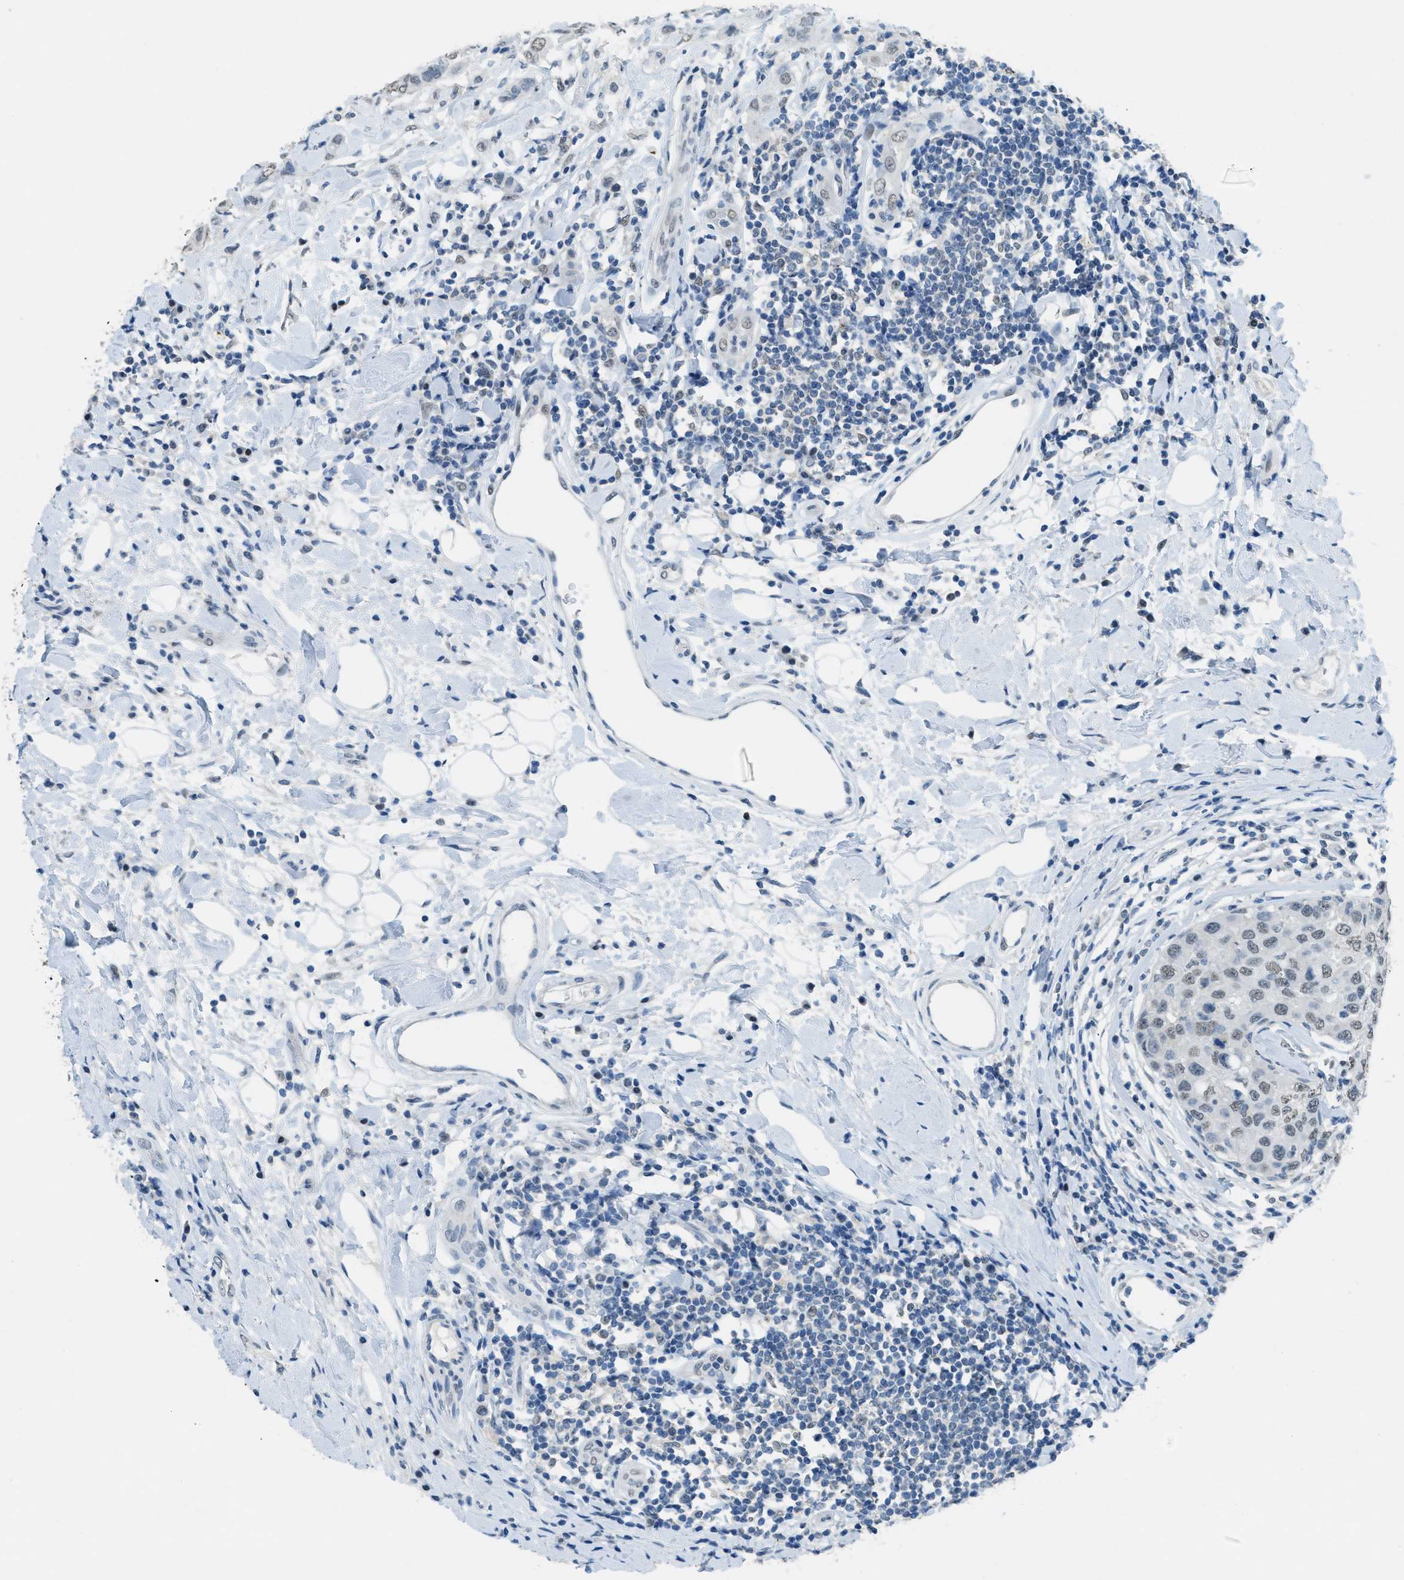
{"staining": {"intensity": "weak", "quantity": ">75%", "location": "nuclear"}, "tissue": "breast cancer", "cell_type": "Tumor cells", "image_type": "cancer", "snomed": [{"axis": "morphology", "description": "Duct carcinoma"}, {"axis": "topography", "description": "Breast"}], "caption": "Human breast cancer (infiltrating ductal carcinoma) stained with a protein marker shows weak staining in tumor cells.", "gene": "TTC13", "patient": {"sex": "female", "age": 27}}